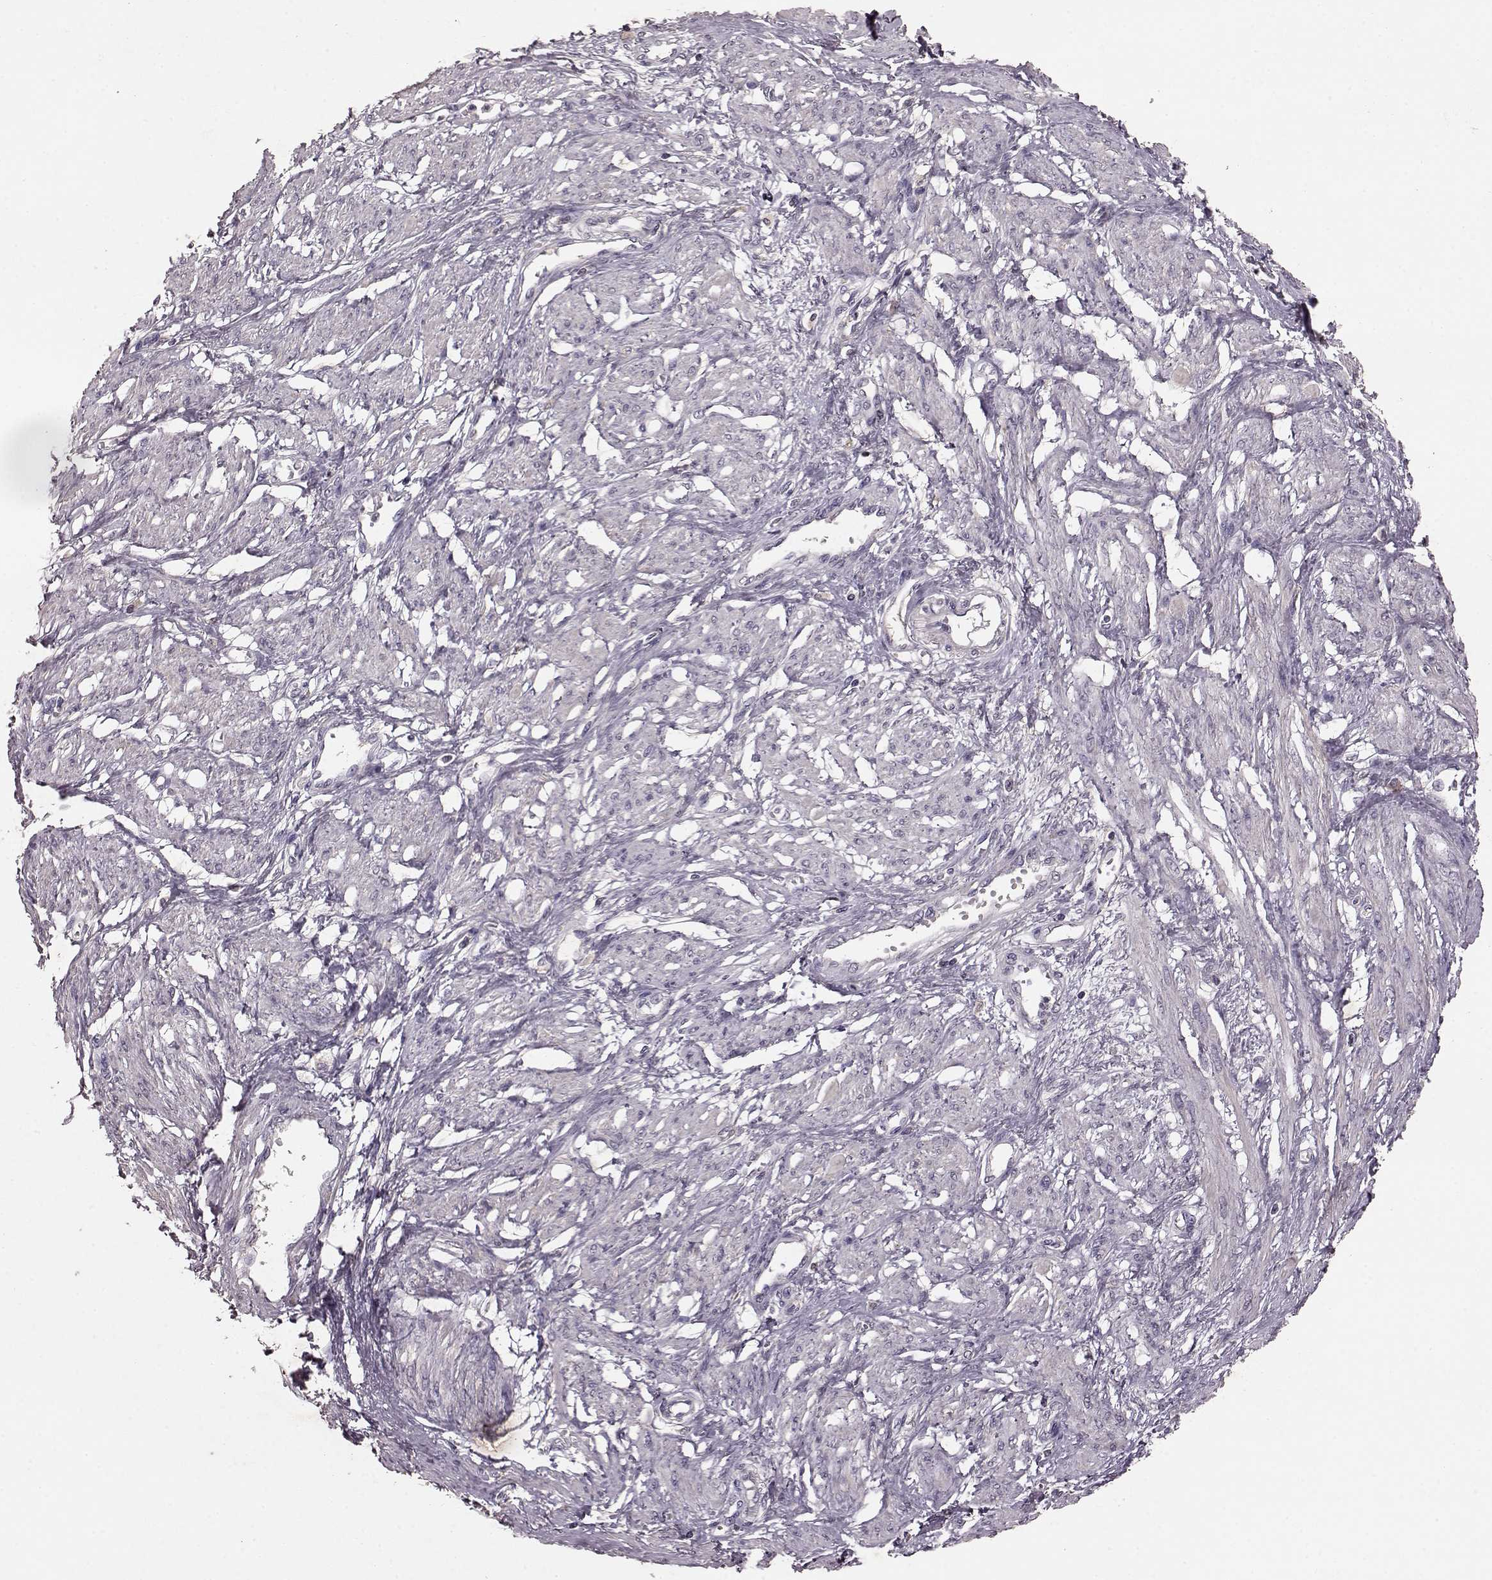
{"staining": {"intensity": "negative", "quantity": "none", "location": "none"}, "tissue": "smooth muscle", "cell_type": "Smooth muscle cells", "image_type": "normal", "snomed": [{"axis": "morphology", "description": "Normal tissue, NOS"}, {"axis": "topography", "description": "Smooth muscle"}, {"axis": "topography", "description": "Uterus"}], "caption": "Immunohistochemical staining of unremarkable human smooth muscle reveals no significant staining in smooth muscle cells.", "gene": "FRRS1L", "patient": {"sex": "female", "age": 39}}